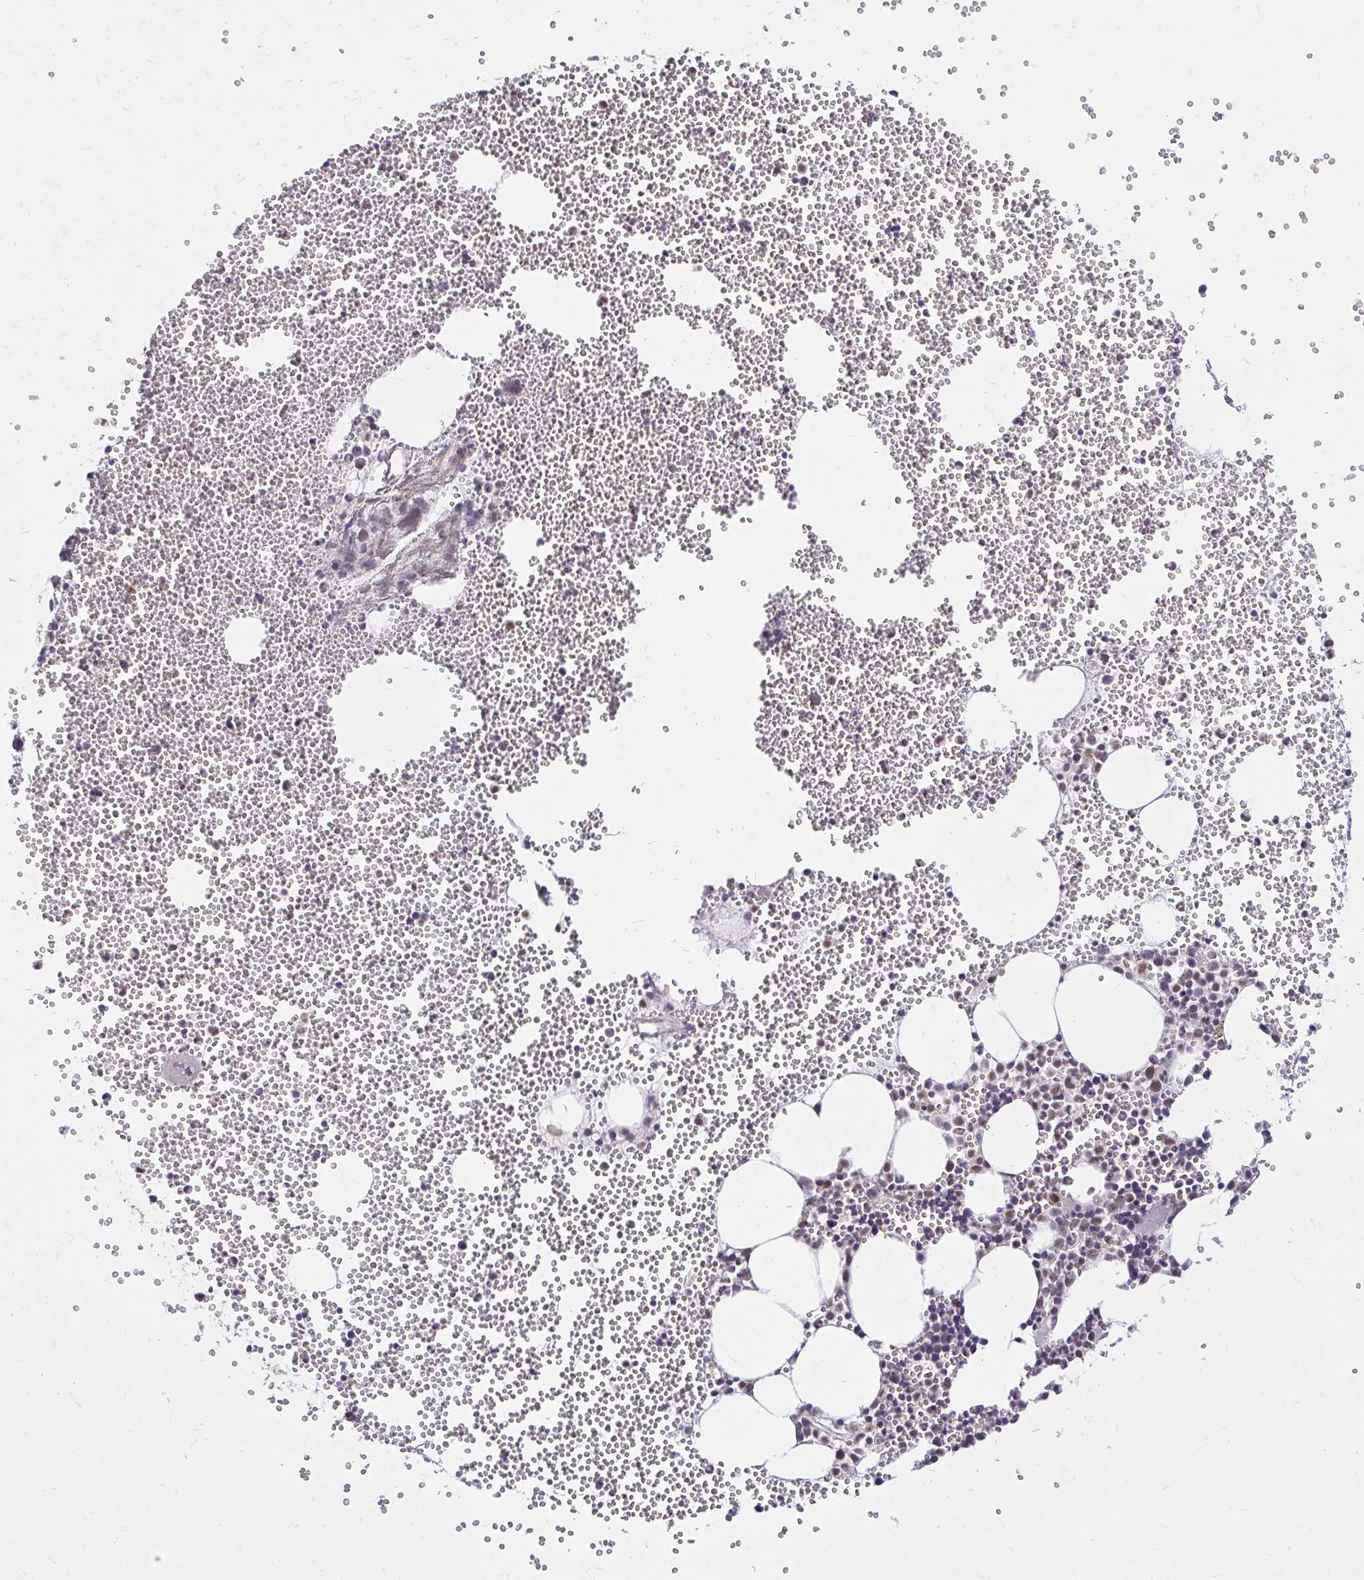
{"staining": {"intensity": "moderate", "quantity": "<25%", "location": "nuclear"}, "tissue": "bone marrow", "cell_type": "Hematopoietic cells", "image_type": "normal", "snomed": [{"axis": "morphology", "description": "Normal tissue, NOS"}, {"axis": "topography", "description": "Bone marrow"}], "caption": "Benign bone marrow reveals moderate nuclear staining in approximately <25% of hematopoietic cells.", "gene": "RIMS4", "patient": {"sex": "female", "age": 80}}